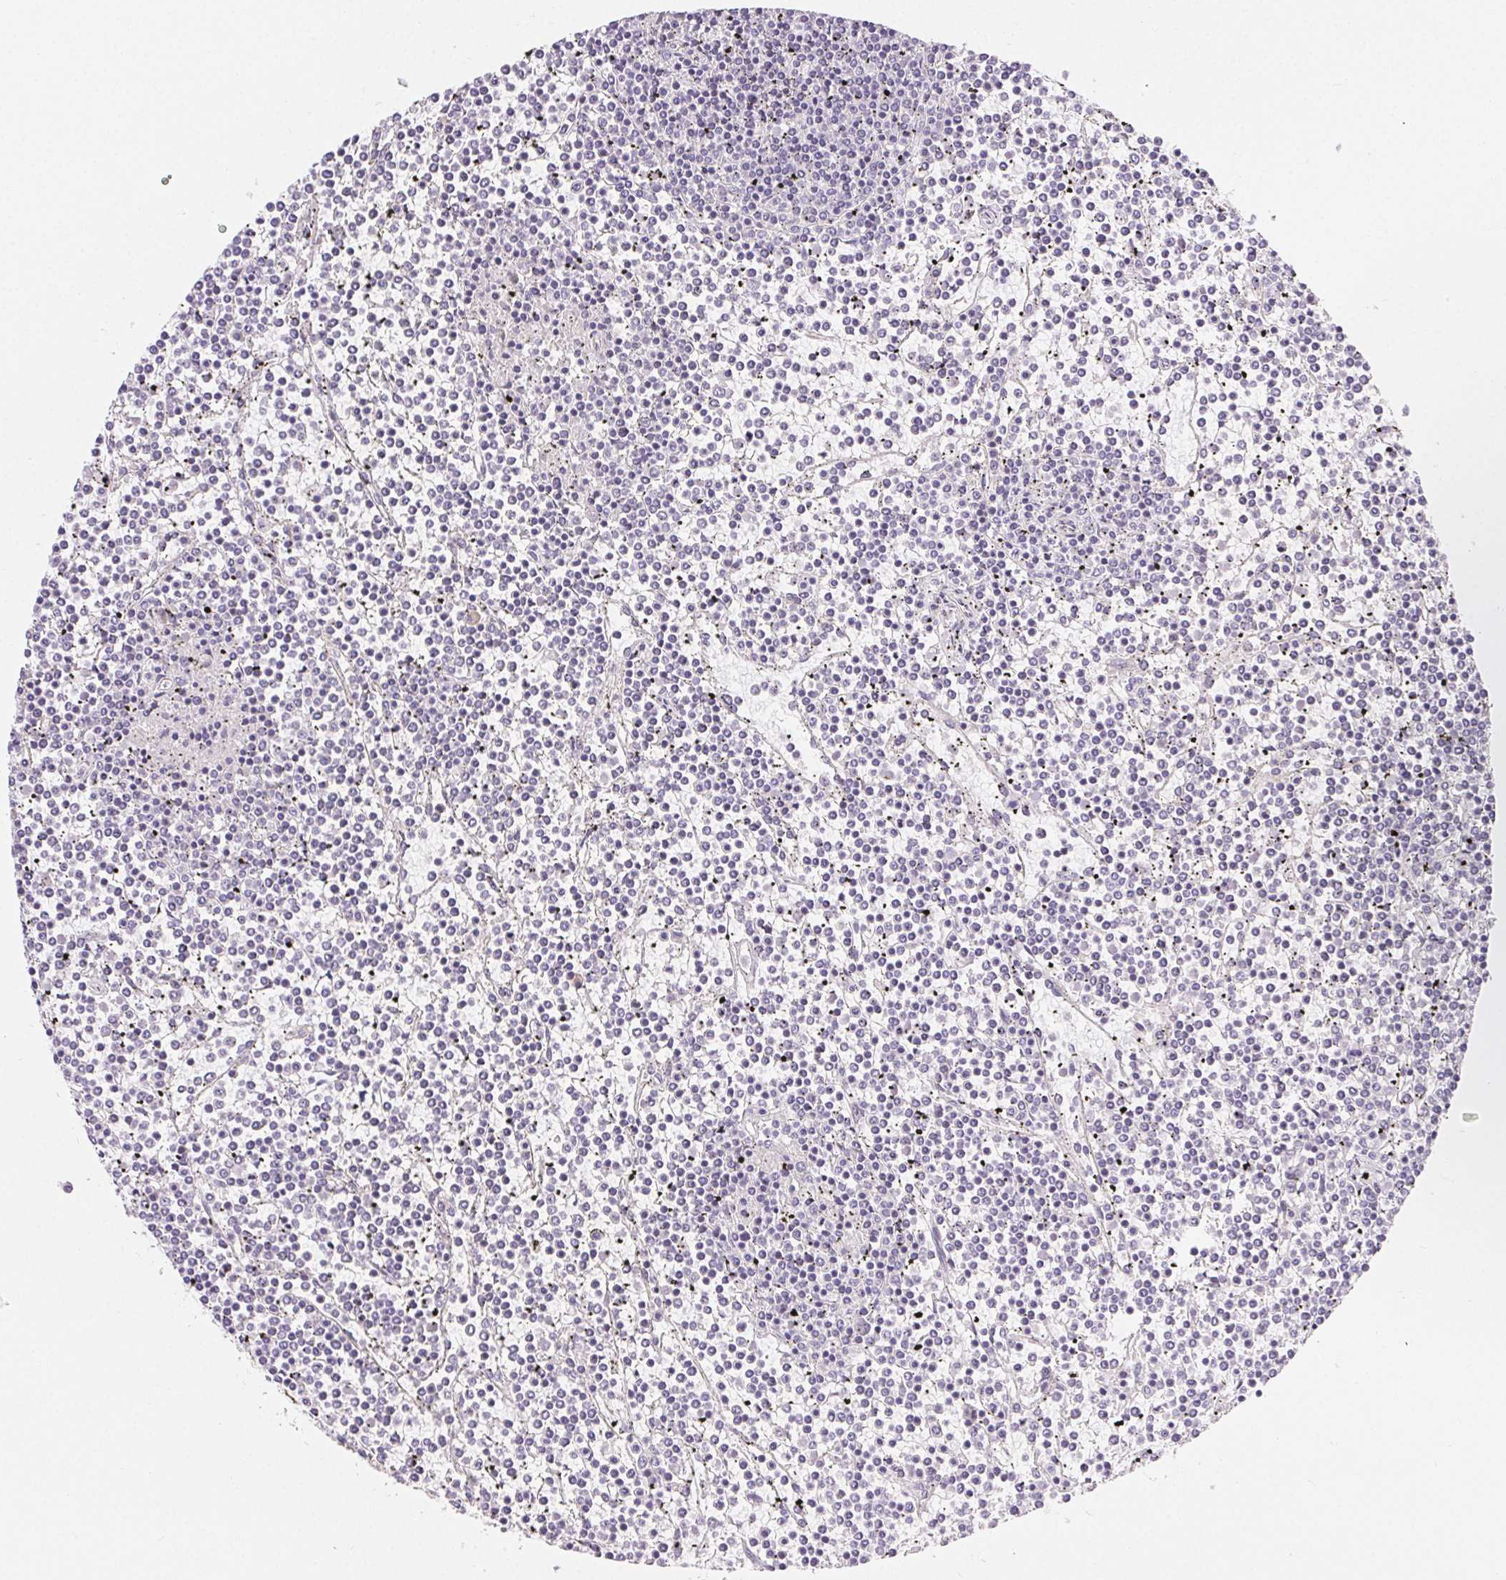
{"staining": {"intensity": "negative", "quantity": "none", "location": "none"}, "tissue": "lymphoma", "cell_type": "Tumor cells", "image_type": "cancer", "snomed": [{"axis": "morphology", "description": "Malignant lymphoma, non-Hodgkin's type, Low grade"}, {"axis": "topography", "description": "Spleen"}], "caption": "High power microscopy micrograph of an IHC micrograph of lymphoma, revealing no significant positivity in tumor cells.", "gene": "CSN1S1", "patient": {"sex": "female", "age": 19}}